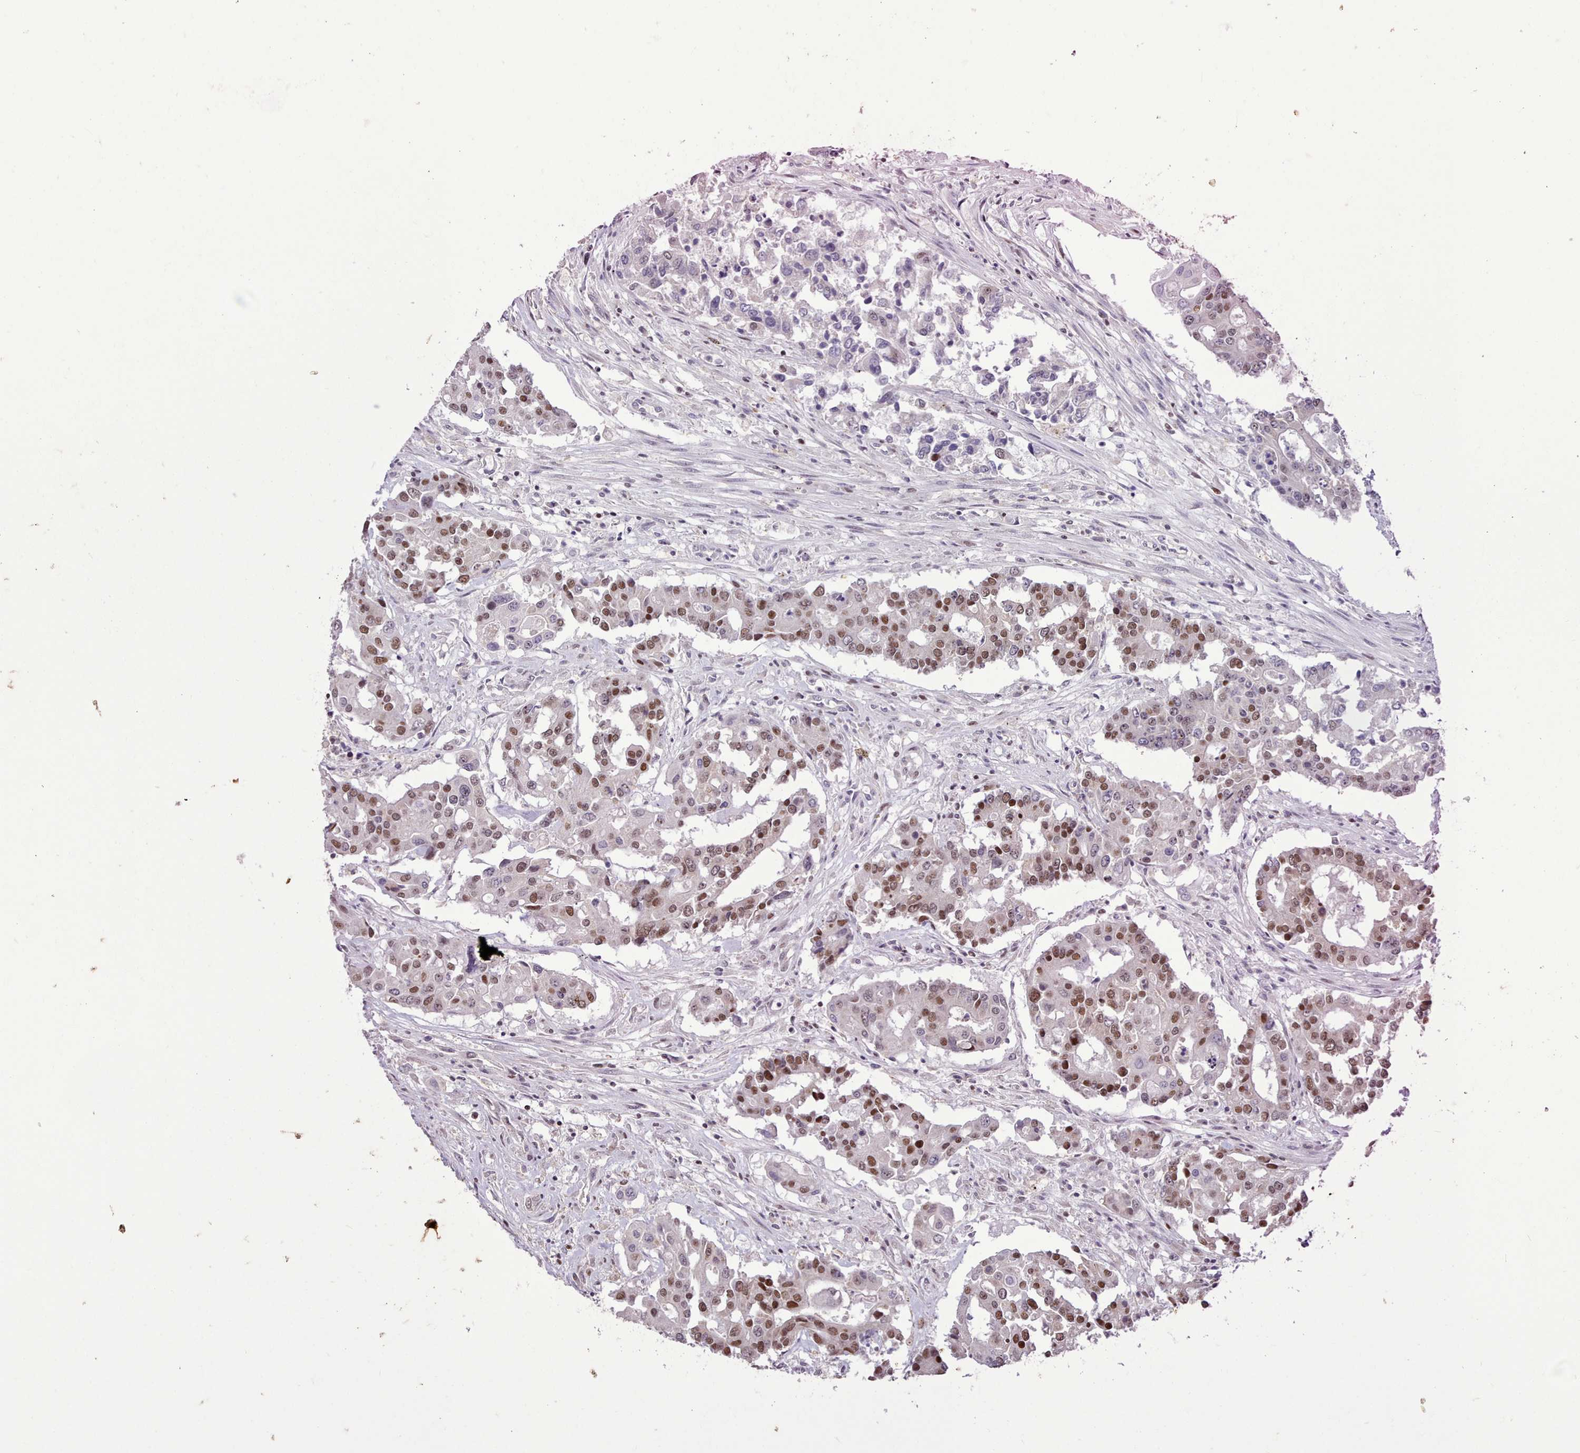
{"staining": {"intensity": "moderate", "quantity": ">75%", "location": "nuclear"}, "tissue": "colorectal cancer", "cell_type": "Tumor cells", "image_type": "cancer", "snomed": [{"axis": "morphology", "description": "Adenocarcinoma, NOS"}, {"axis": "topography", "description": "Colon"}], "caption": "Tumor cells display moderate nuclear staining in approximately >75% of cells in adenocarcinoma (colorectal).", "gene": "TAF15", "patient": {"sex": "male", "age": 77}}